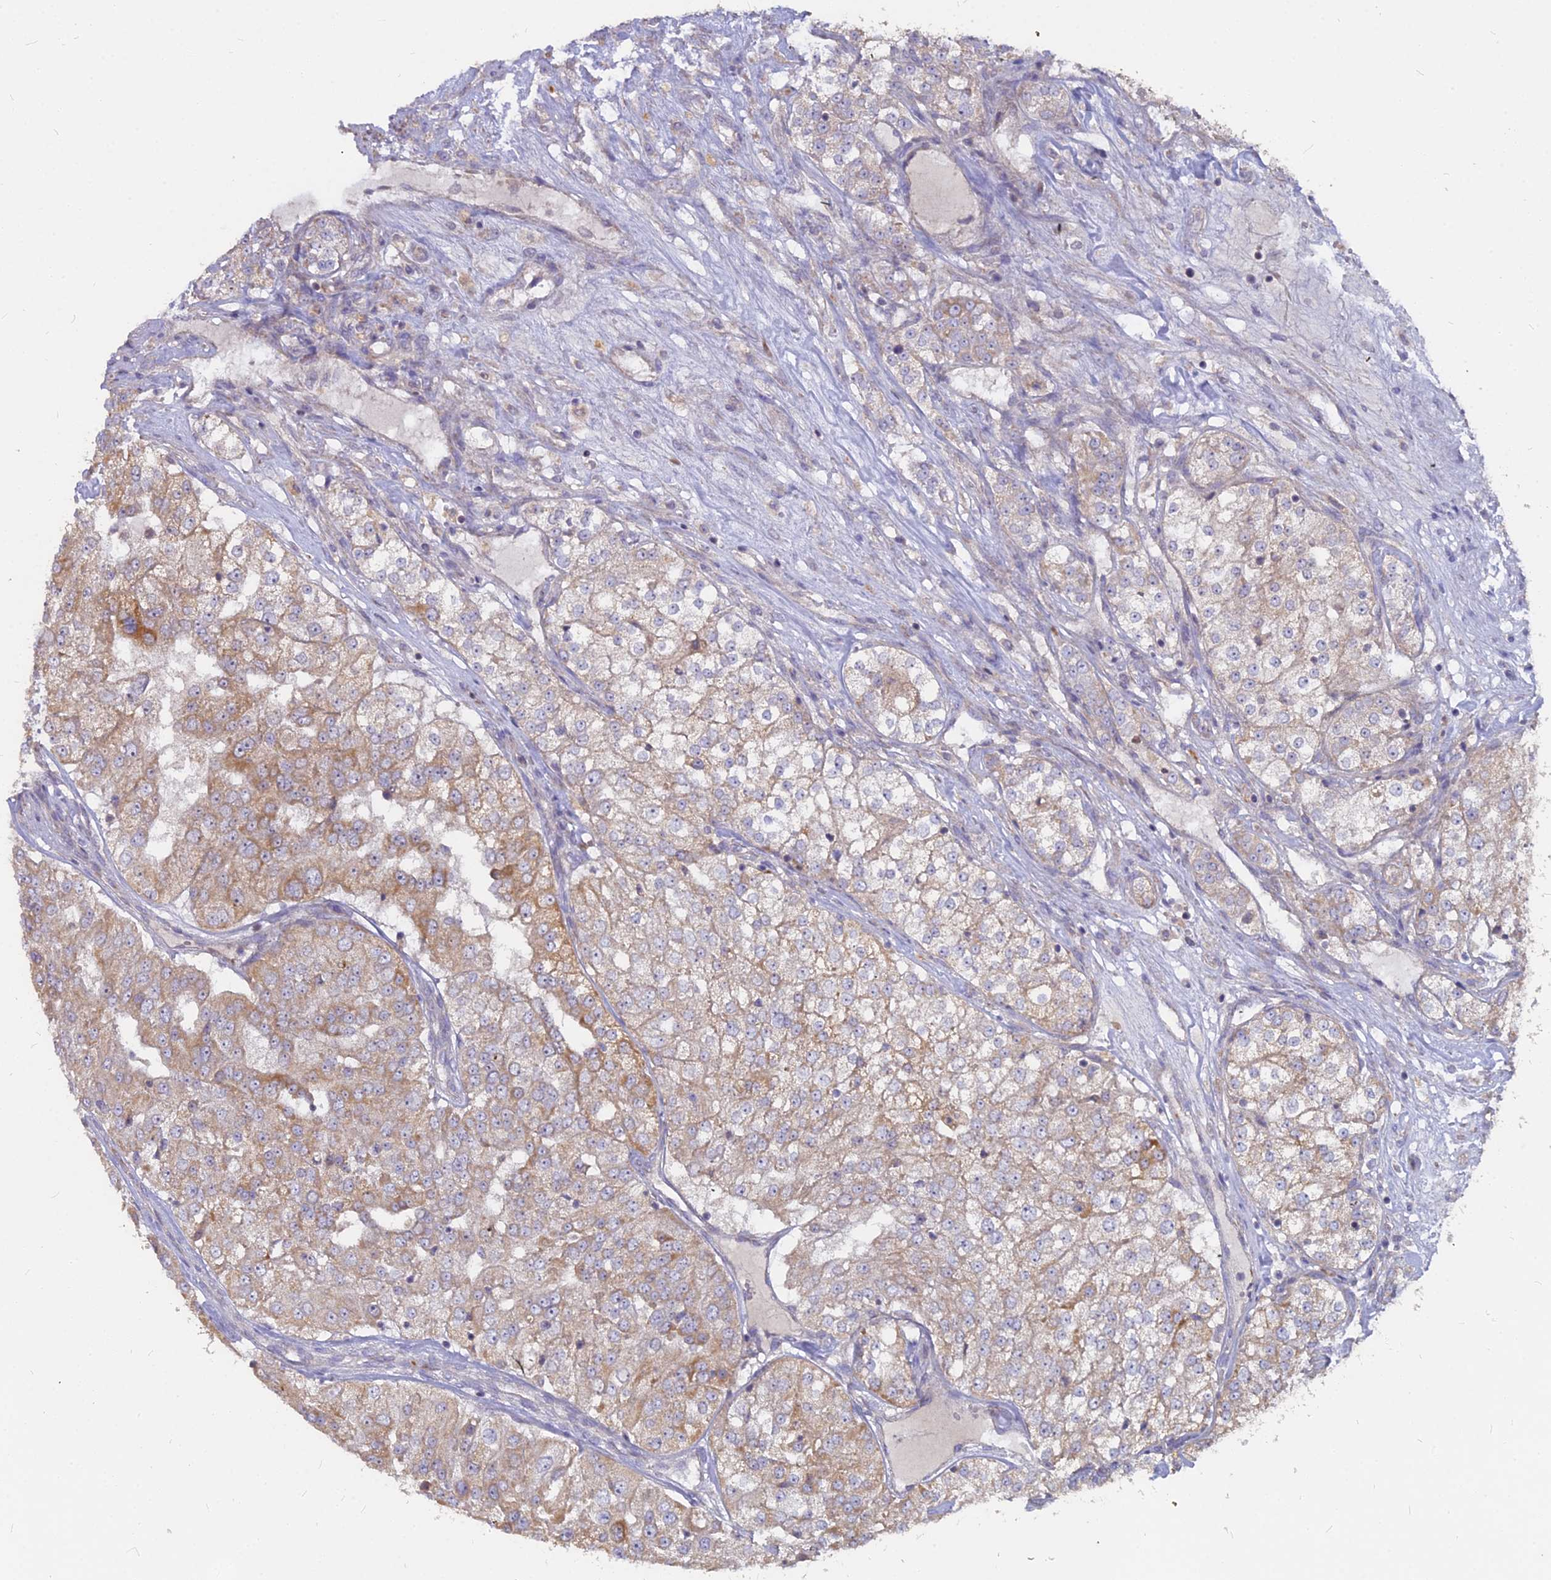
{"staining": {"intensity": "moderate", "quantity": ">75%", "location": "cytoplasmic/membranous"}, "tissue": "renal cancer", "cell_type": "Tumor cells", "image_type": "cancer", "snomed": [{"axis": "morphology", "description": "Adenocarcinoma, NOS"}, {"axis": "topography", "description": "Kidney"}], "caption": "Brown immunohistochemical staining in renal adenocarcinoma demonstrates moderate cytoplasmic/membranous expression in about >75% of tumor cells. (Stains: DAB (3,3'-diaminobenzidine) in brown, nuclei in blue, Microscopy: brightfield microscopy at high magnification).", "gene": "MICU2", "patient": {"sex": "female", "age": 63}}